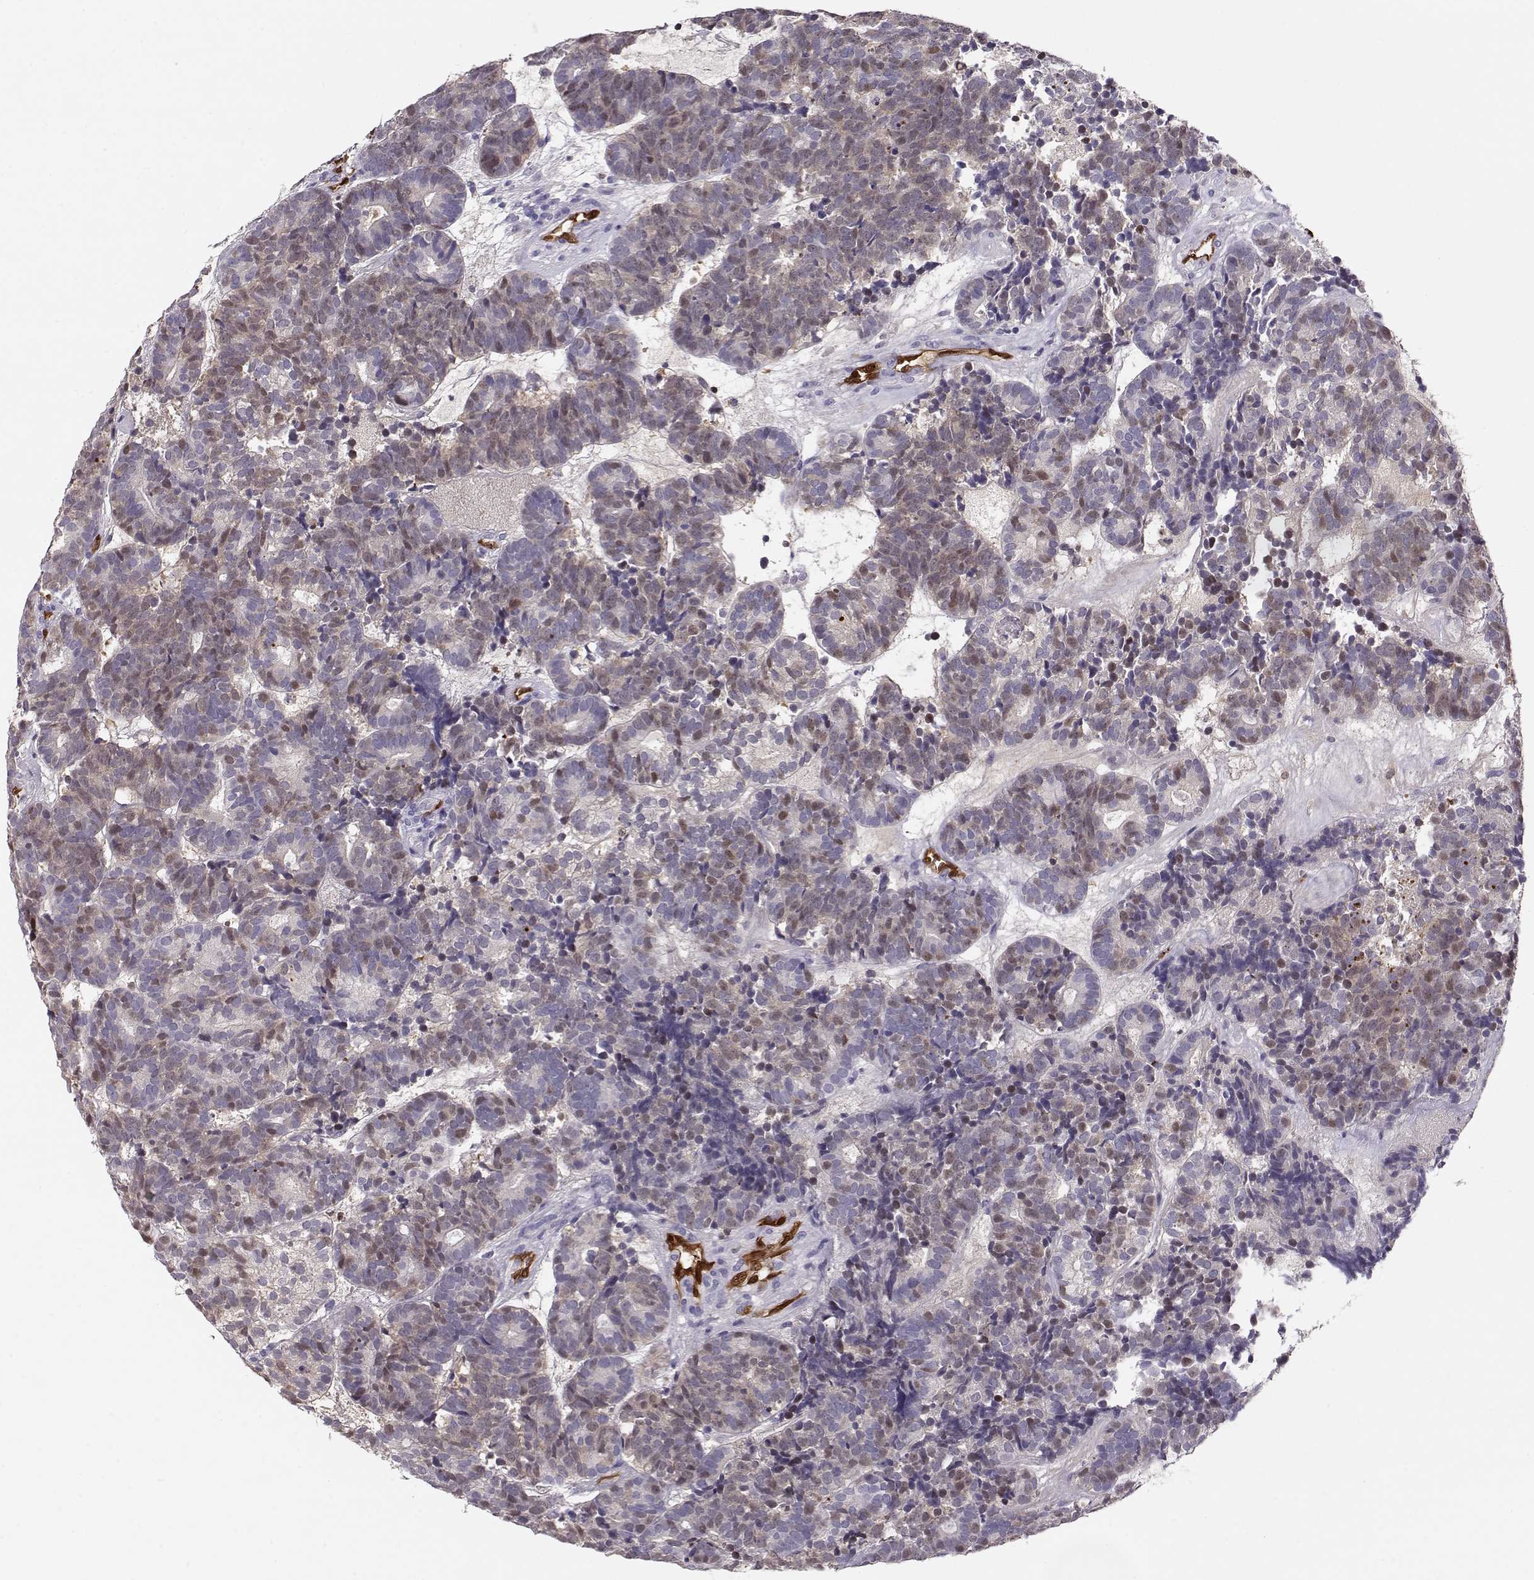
{"staining": {"intensity": "weak", "quantity": "25%-75%", "location": "nuclear"}, "tissue": "head and neck cancer", "cell_type": "Tumor cells", "image_type": "cancer", "snomed": [{"axis": "morphology", "description": "Adenocarcinoma, NOS"}, {"axis": "topography", "description": "Head-Neck"}], "caption": "An image of adenocarcinoma (head and neck) stained for a protein reveals weak nuclear brown staining in tumor cells. (DAB = brown stain, brightfield microscopy at high magnification).", "gene": "PNP", "patient": {"sex": "female", "age": 81}}